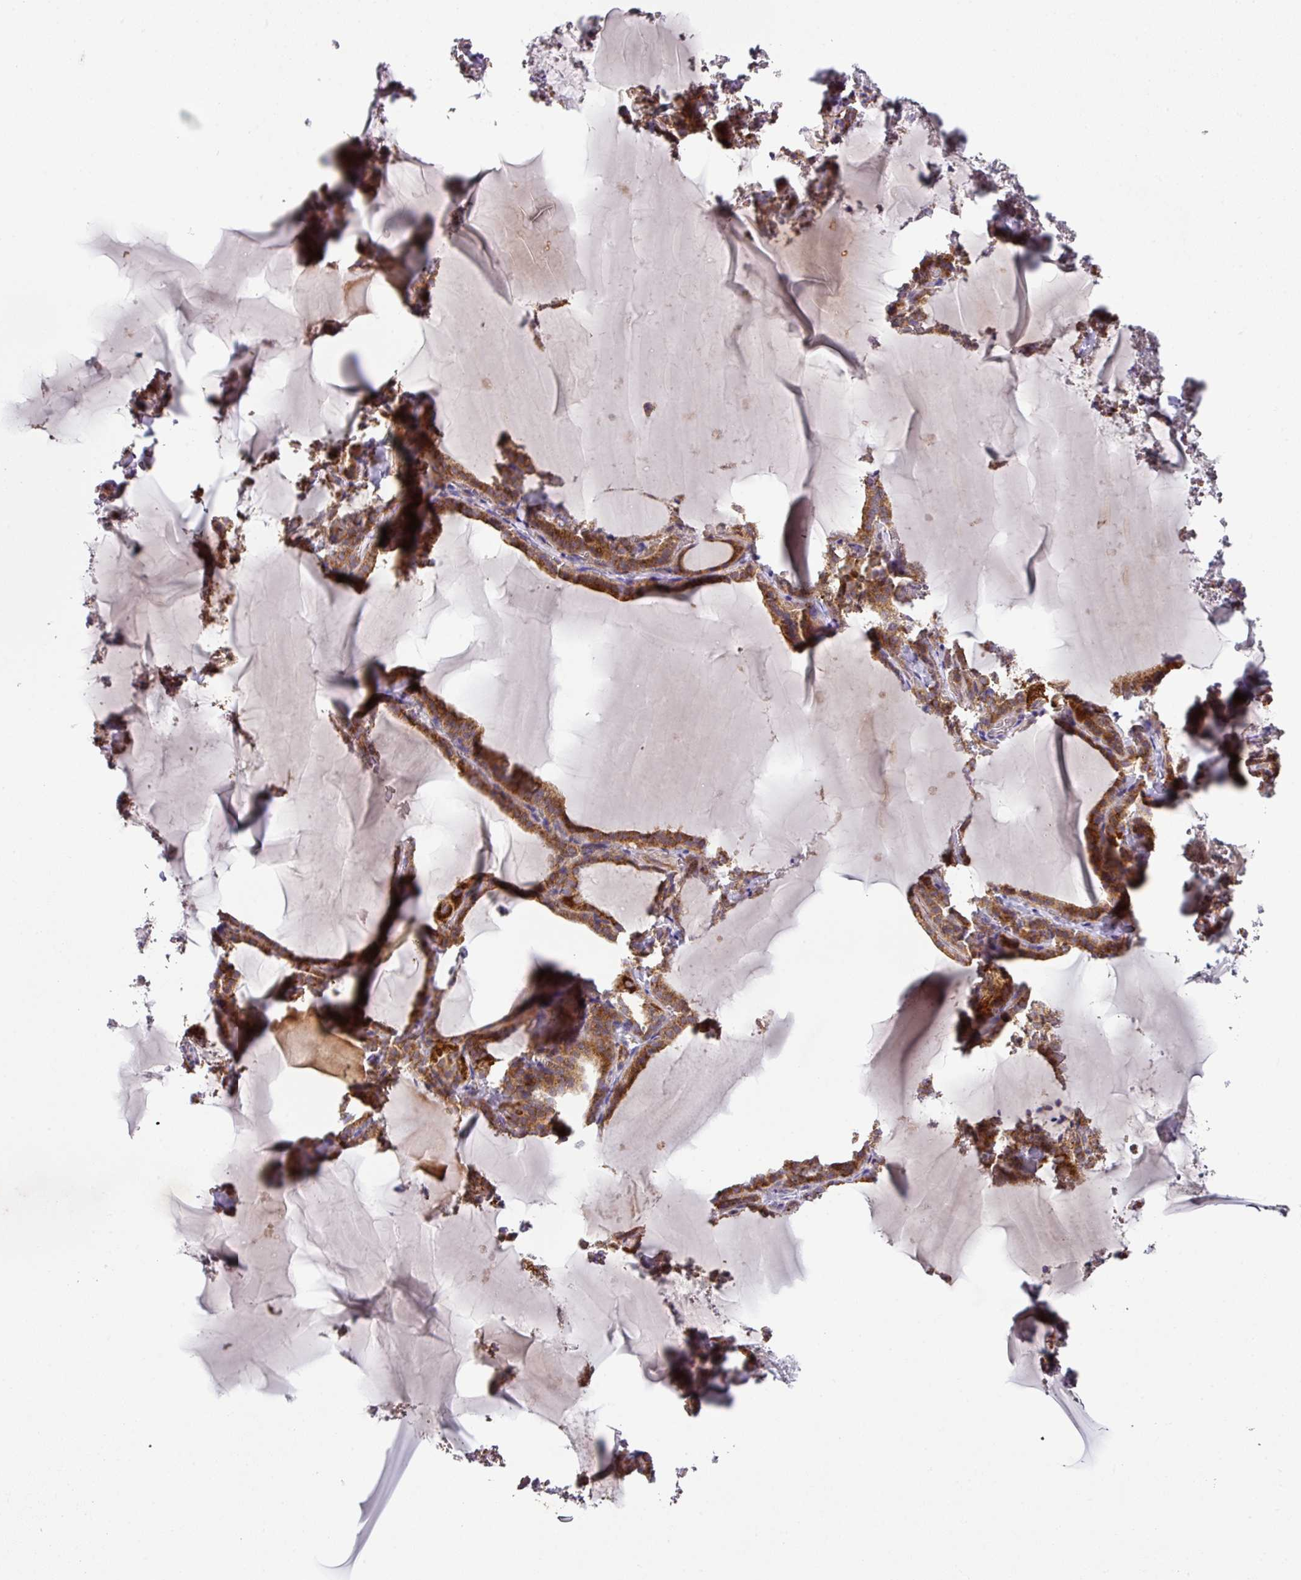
{"staining": {"intensity": "moderate", "quantity": ">75%", "location": "cytoplasmic/membranous"}, "tissue": "thyroid gland", "cell_type": "Glandular cells", "image_type": "normal", "snomed": [{"axis": "morphology", "description": "Normal tissue, NOS"}, {"axis": "topography", "description": "Thyroid gland"}], "caption": "High-magnification brightfield microscopy of unremarkable thyroid gland stained with DAB (3,3'-diaminobenzidine) (brown) and counterstained with hematoxylin (blue). glandular cells exhibit moderate cytoplasmic/membranous staining is identified in about>75% of cells. The staining was performed using DAB (3,3'-diaminobenzidine) to visualize the protein expression in brown, while the nuclei were stained in blue with hematoxylin (Magnification: 20x).", "gene": "ZNF513", "patient": {"sex": "female", "age": 22}}